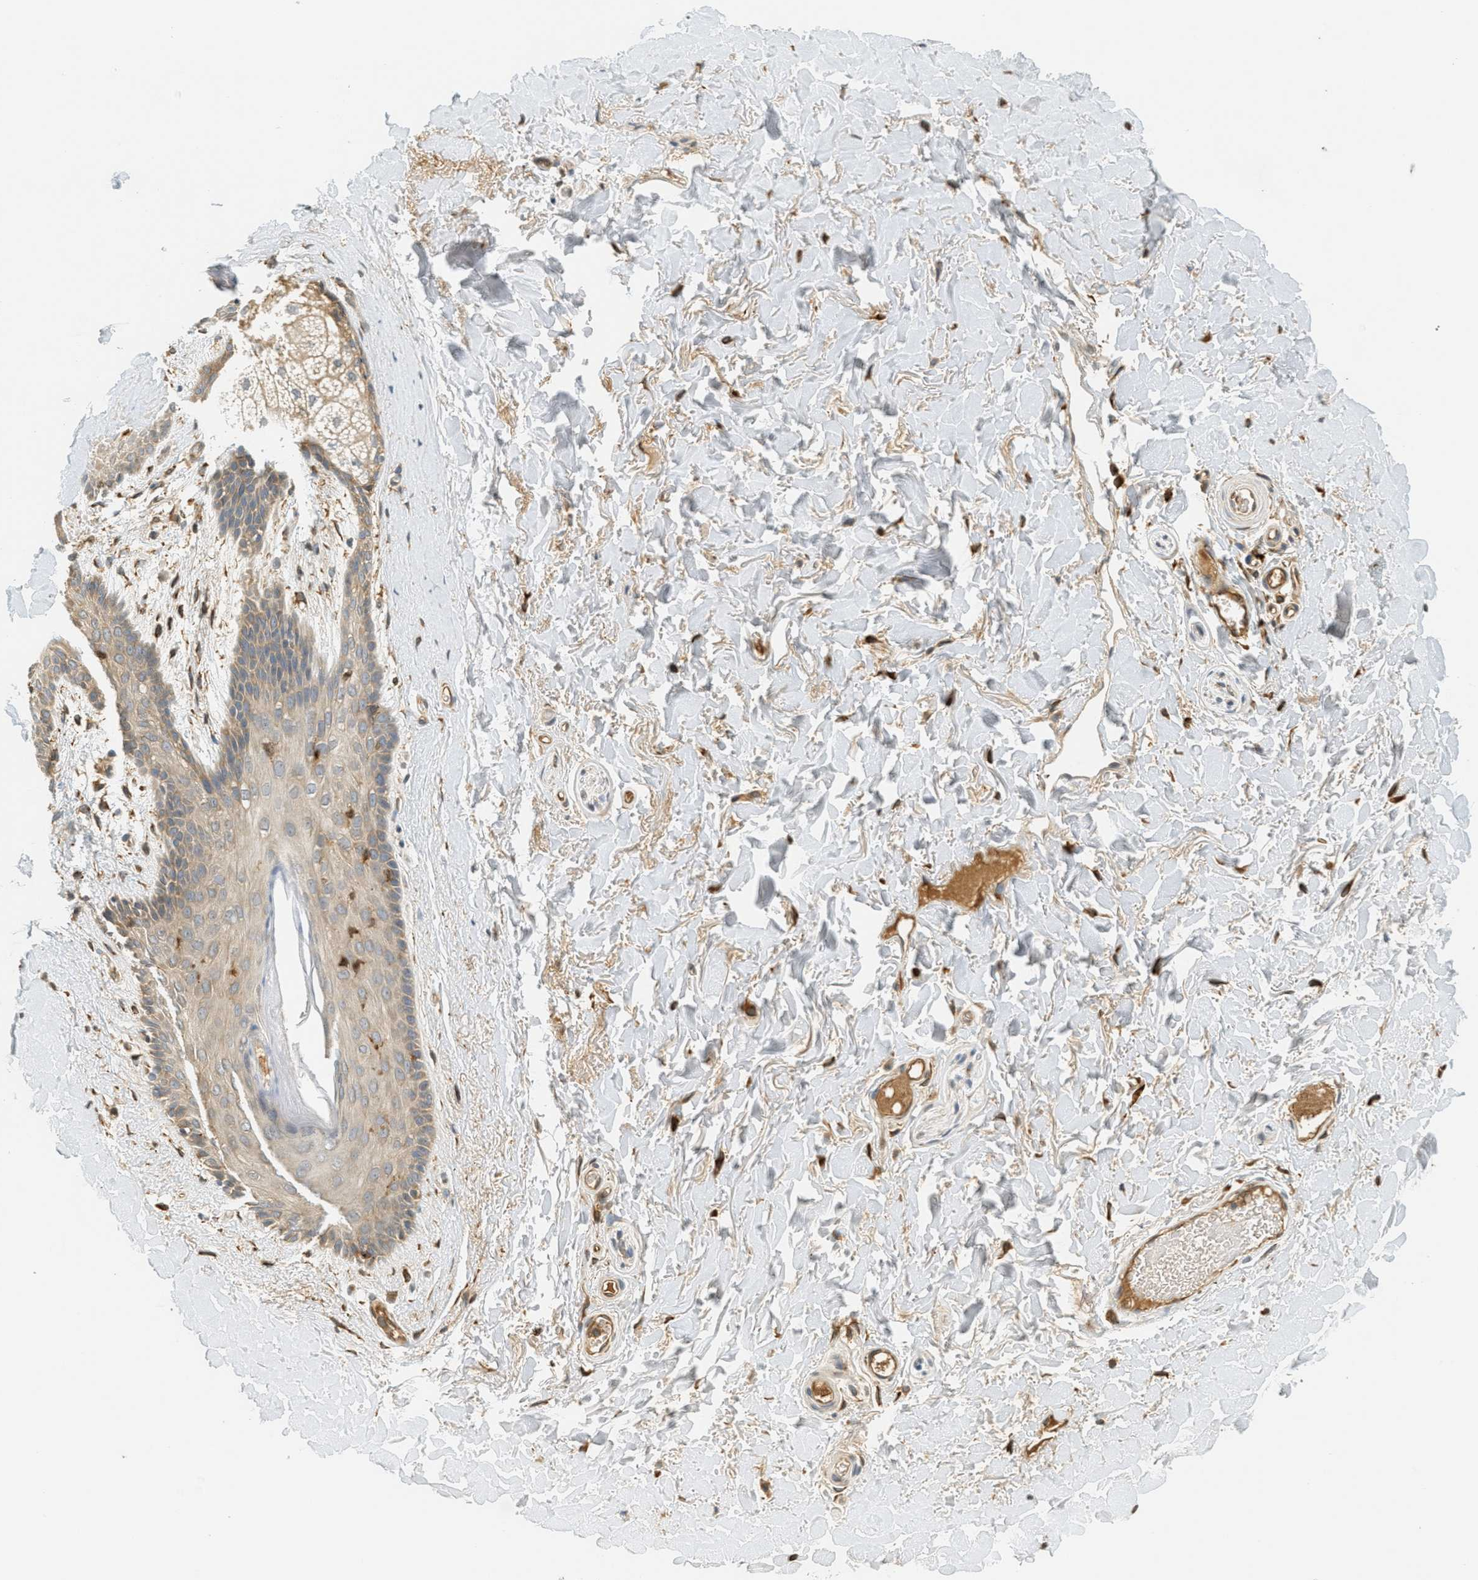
{"staining": {"intensity": "weak", "quantity": "25%-75%", "location": "cytoplasmic/membranous"}, "tissue": "skin", "cell_type": "Epidermal cells", "image_type": "normal", "snomed": [{"axis": "morphology", "description": "Normal tissue, NOS"}, {"axis": "topography", "description": "Anal"}], "caption": "A histopathology image of human skin stained for a protein demonstrates weak cytoplasmic/membranous brown staining in epidermal cells. (DAB (3,3'-diaminobenzidine) IHC with brightfield microscopy, high magnification).", "gene": "PDK1", "patient": {"sex": "male", "age": 74}}